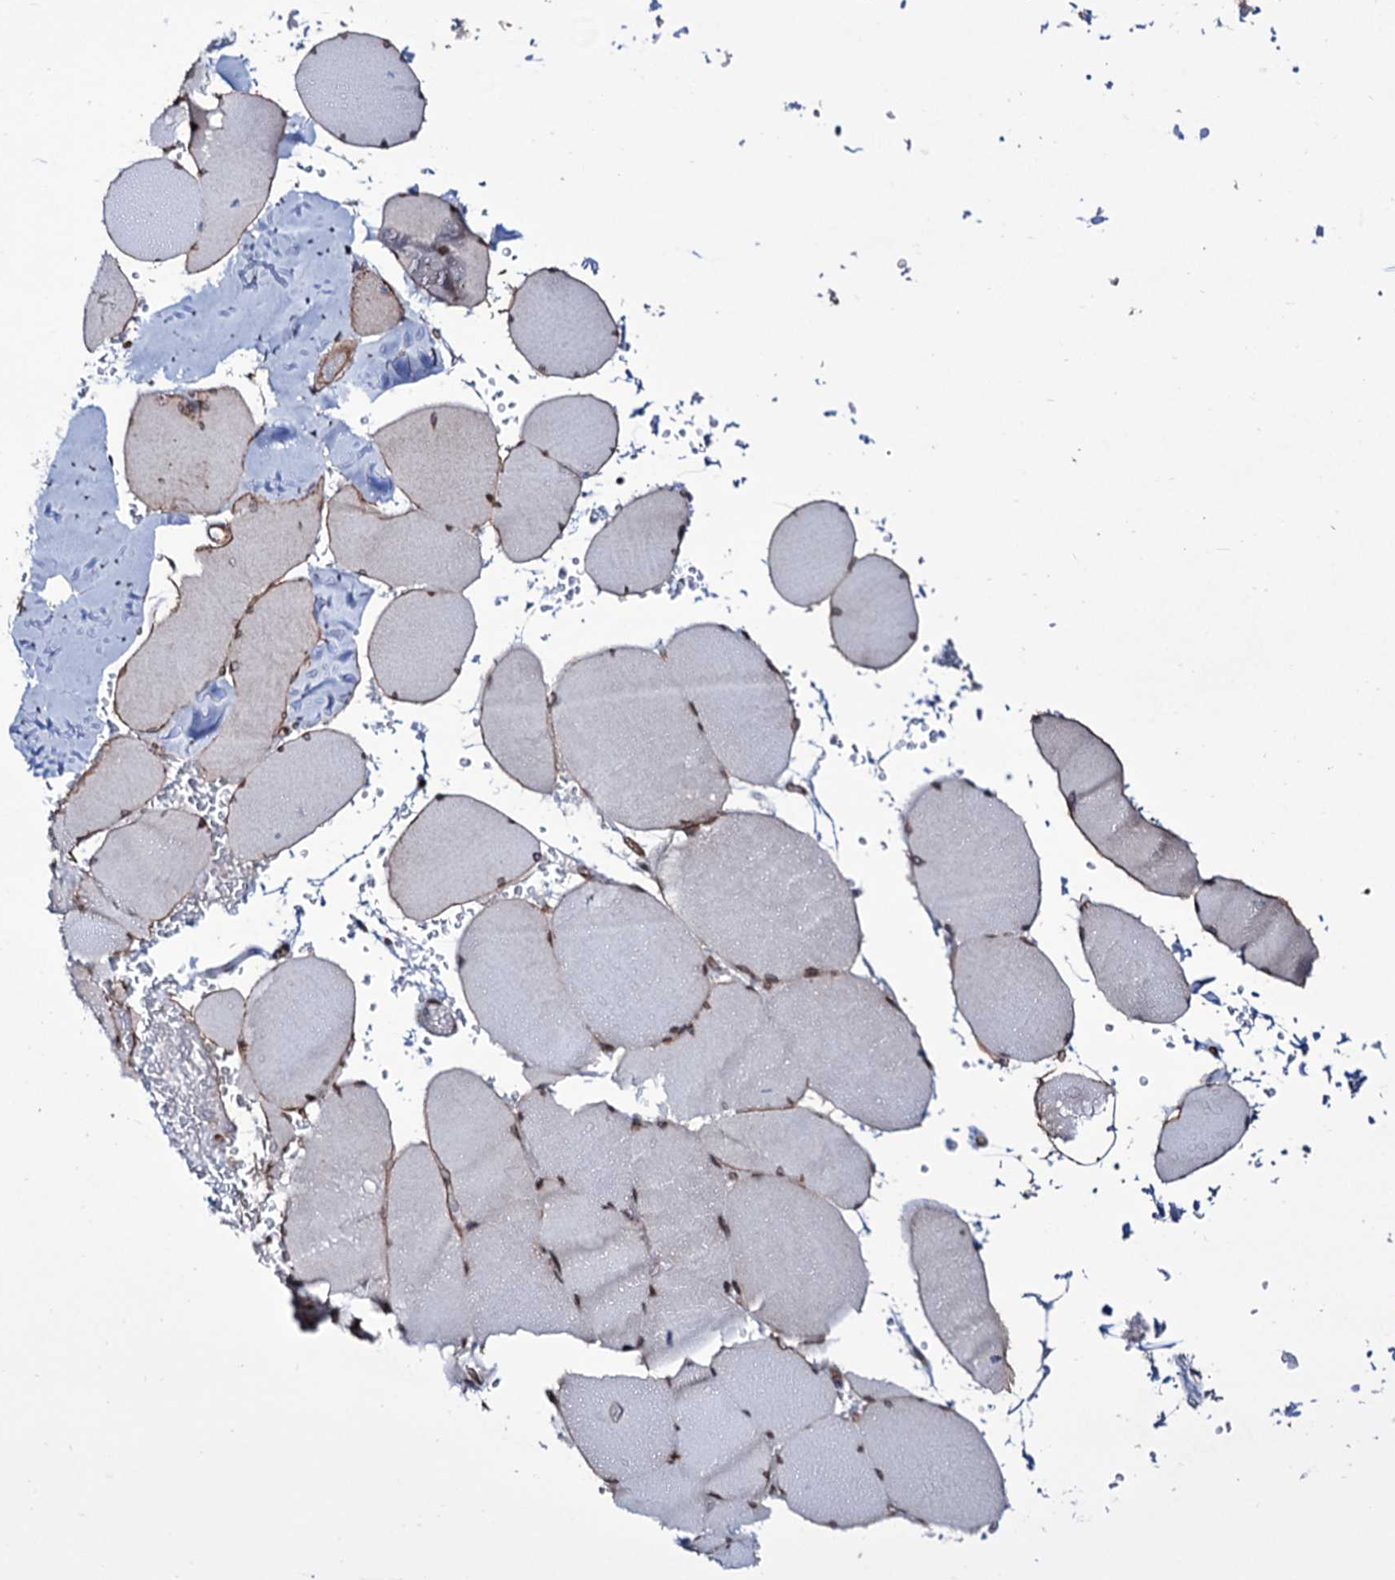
{"staining": {"intensity": "moderate", "quantity": ">75%", "location": "cytoplasmic/membranous,nuclear"}, "tissue": "skeletal muscle", "cell_type": "Myocytes", "image_type": "normal", "snomed": [{"axis": "morphology", "description": "Normal tissue, NOS"}, {"axis": "topography", "description": "Skeletal muscle"}, {"axis": "topography", "description": "Head-Neck"}], "caption": "The immunohistochemical stain highlights moderate cytoplasmic/membranous,nuclear expression in myocytes of benign skeletal muscle.", "gene": "ZC3H12C", "patient": {"sex": "male", "age": 66}}